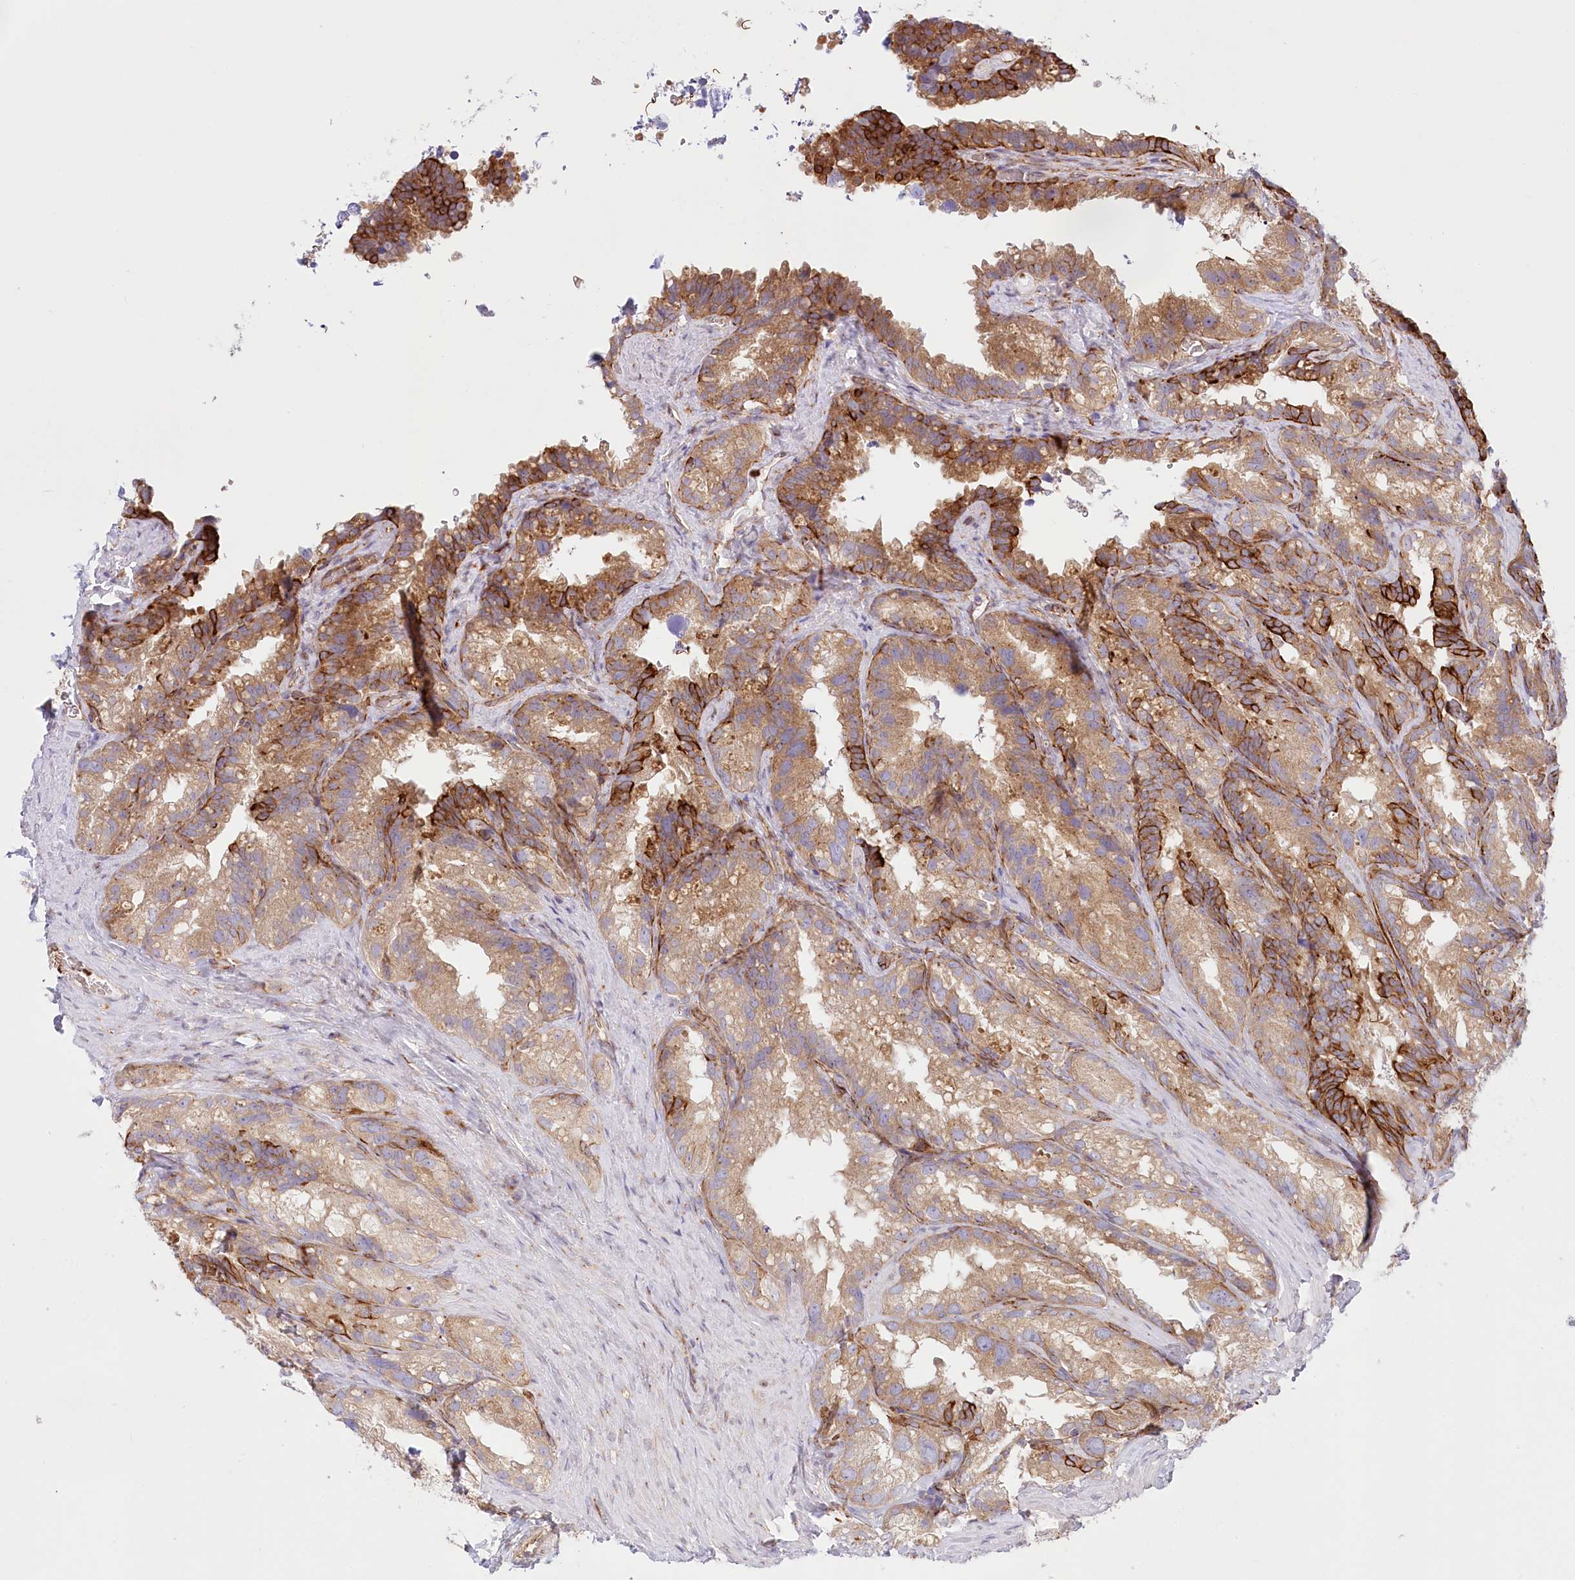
{"staining": {"intensity": "strong", "quantity": "25%-75%", "location": "cytoplasmic/membranous"}, "tissue": "seminal vesicle", "cell_type": "Glandular cells", "image_type": "normal", "snomed": [{"axis": "morphology", "description": "Normal tissue, NOS"}, {"axis": "topography", "description": "Seminal veicle"}], "caption": "Human seminal vesicle stained with a brown dye exhibits strong cytoplasmic/membranous positive staining in about 25%-75% of glandular cells.", "gene": "COMMD3", "patient": {"sex": "male", "age": 60}}